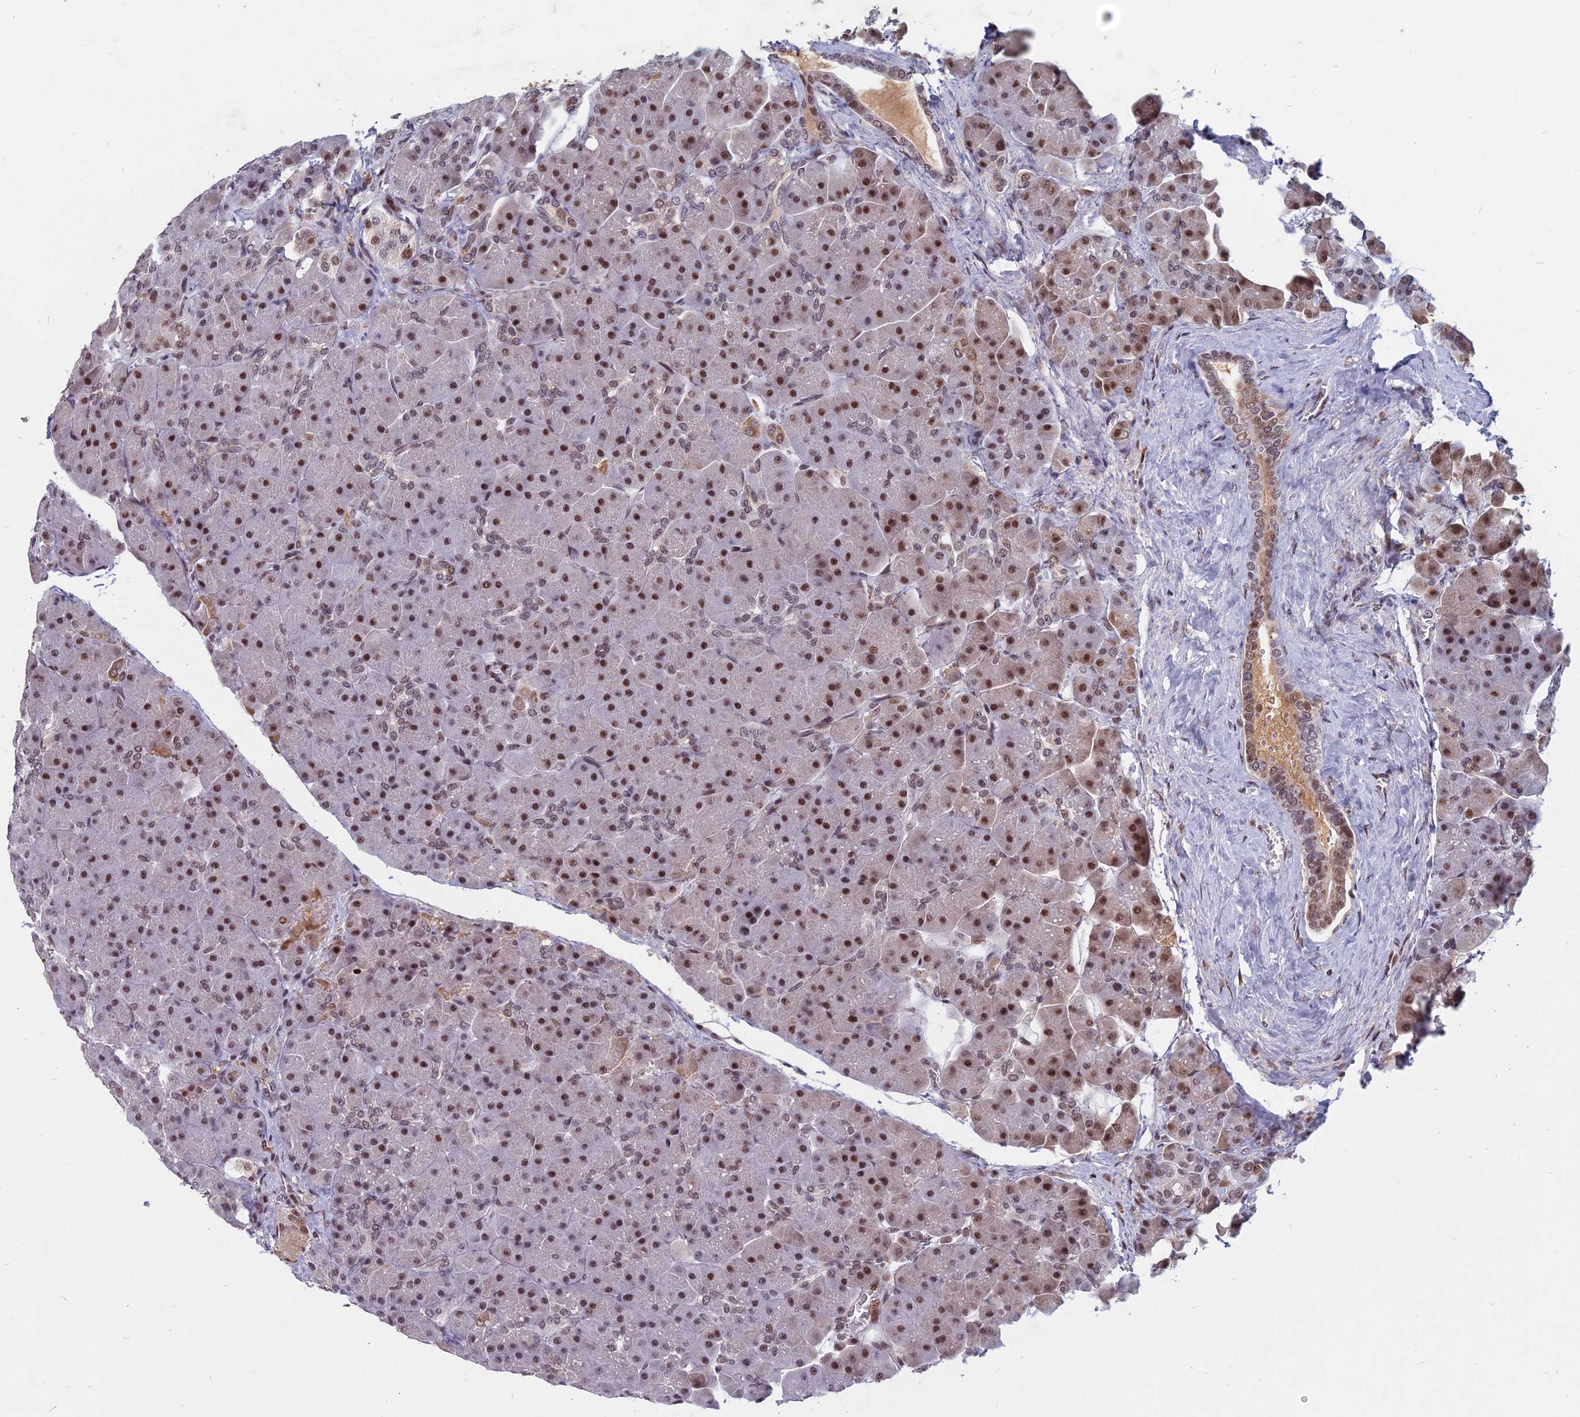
{"staining": {"intensity": "moderate", "quantity": "25%-75%", "location": "nuclear"}, "tissue": "pancreas", "cell_type": "Exocrine glandular cells", "image_type": "normal", "snomed": [{"axis": "morphology", "description": "Normal tissue, NOS"}, {"axis": "topography", "description": "Pancreas"}], "caption": "The immunohistochemical stain labels moderate nuclear positivity in exocrine glandular cells of normal pancreas.", "gene": "CDC7", "patient": {"sex": "male", "age": 66}}